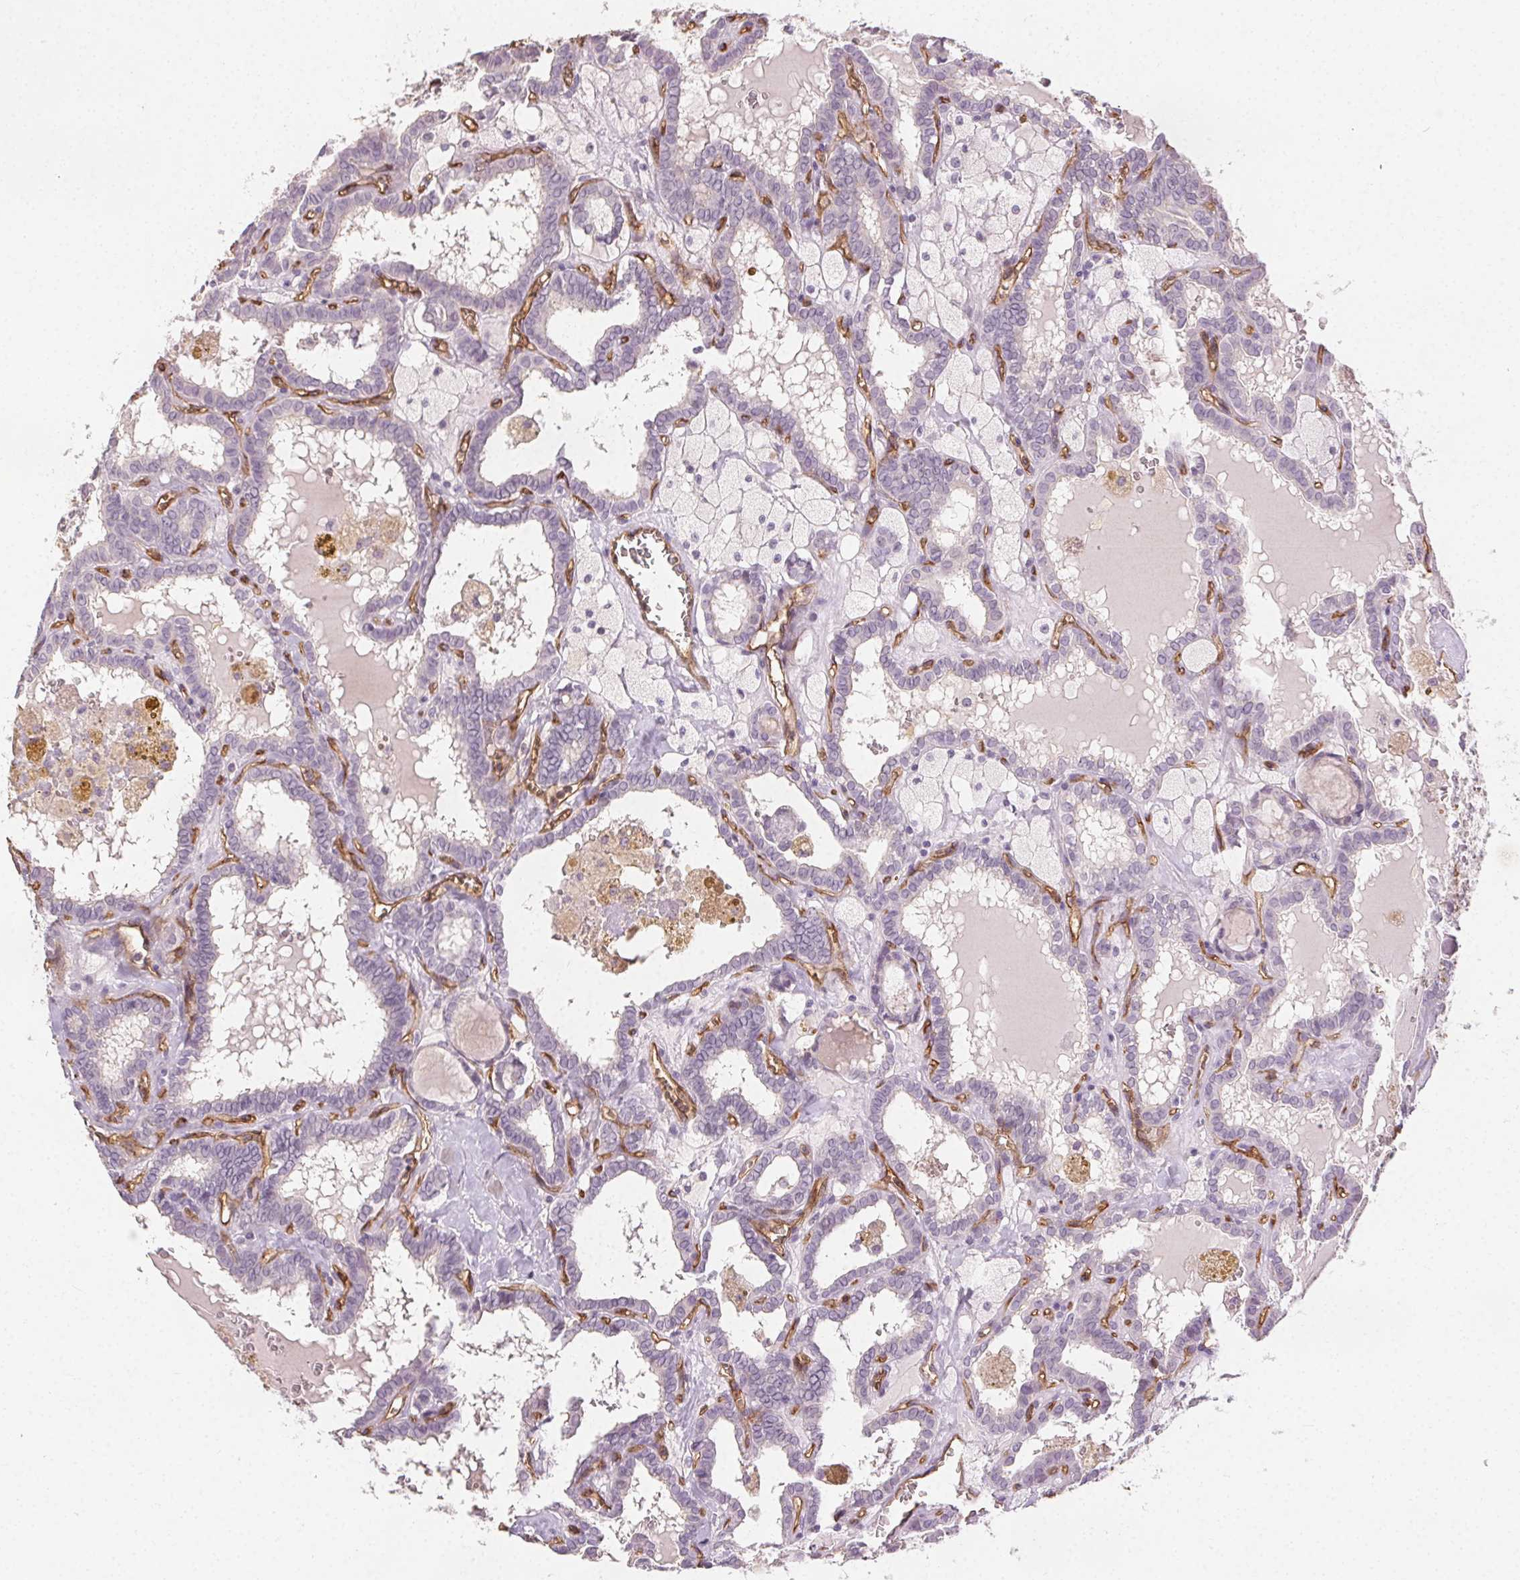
{"staining": {"intensity": "negative", "quantity": "none", "location": "none"}, "tissue": "thyroid cancer", "cell_type": "Tumor cells", "image_type": "cancer", "snomed": [{"axis": "morphology", "description": "Papillary adenocarcinoma, NOS"}, {"axis": "topography", "description": "Thyroid gland"}], "caption": "DAB (3,3'-diaminobenzidine) immunohistochemical staining of thyroid cancer reveals no significant positivity in tumor cells.", "gene": "PODXL", "patient": {"sex": "female", "age": 39}}